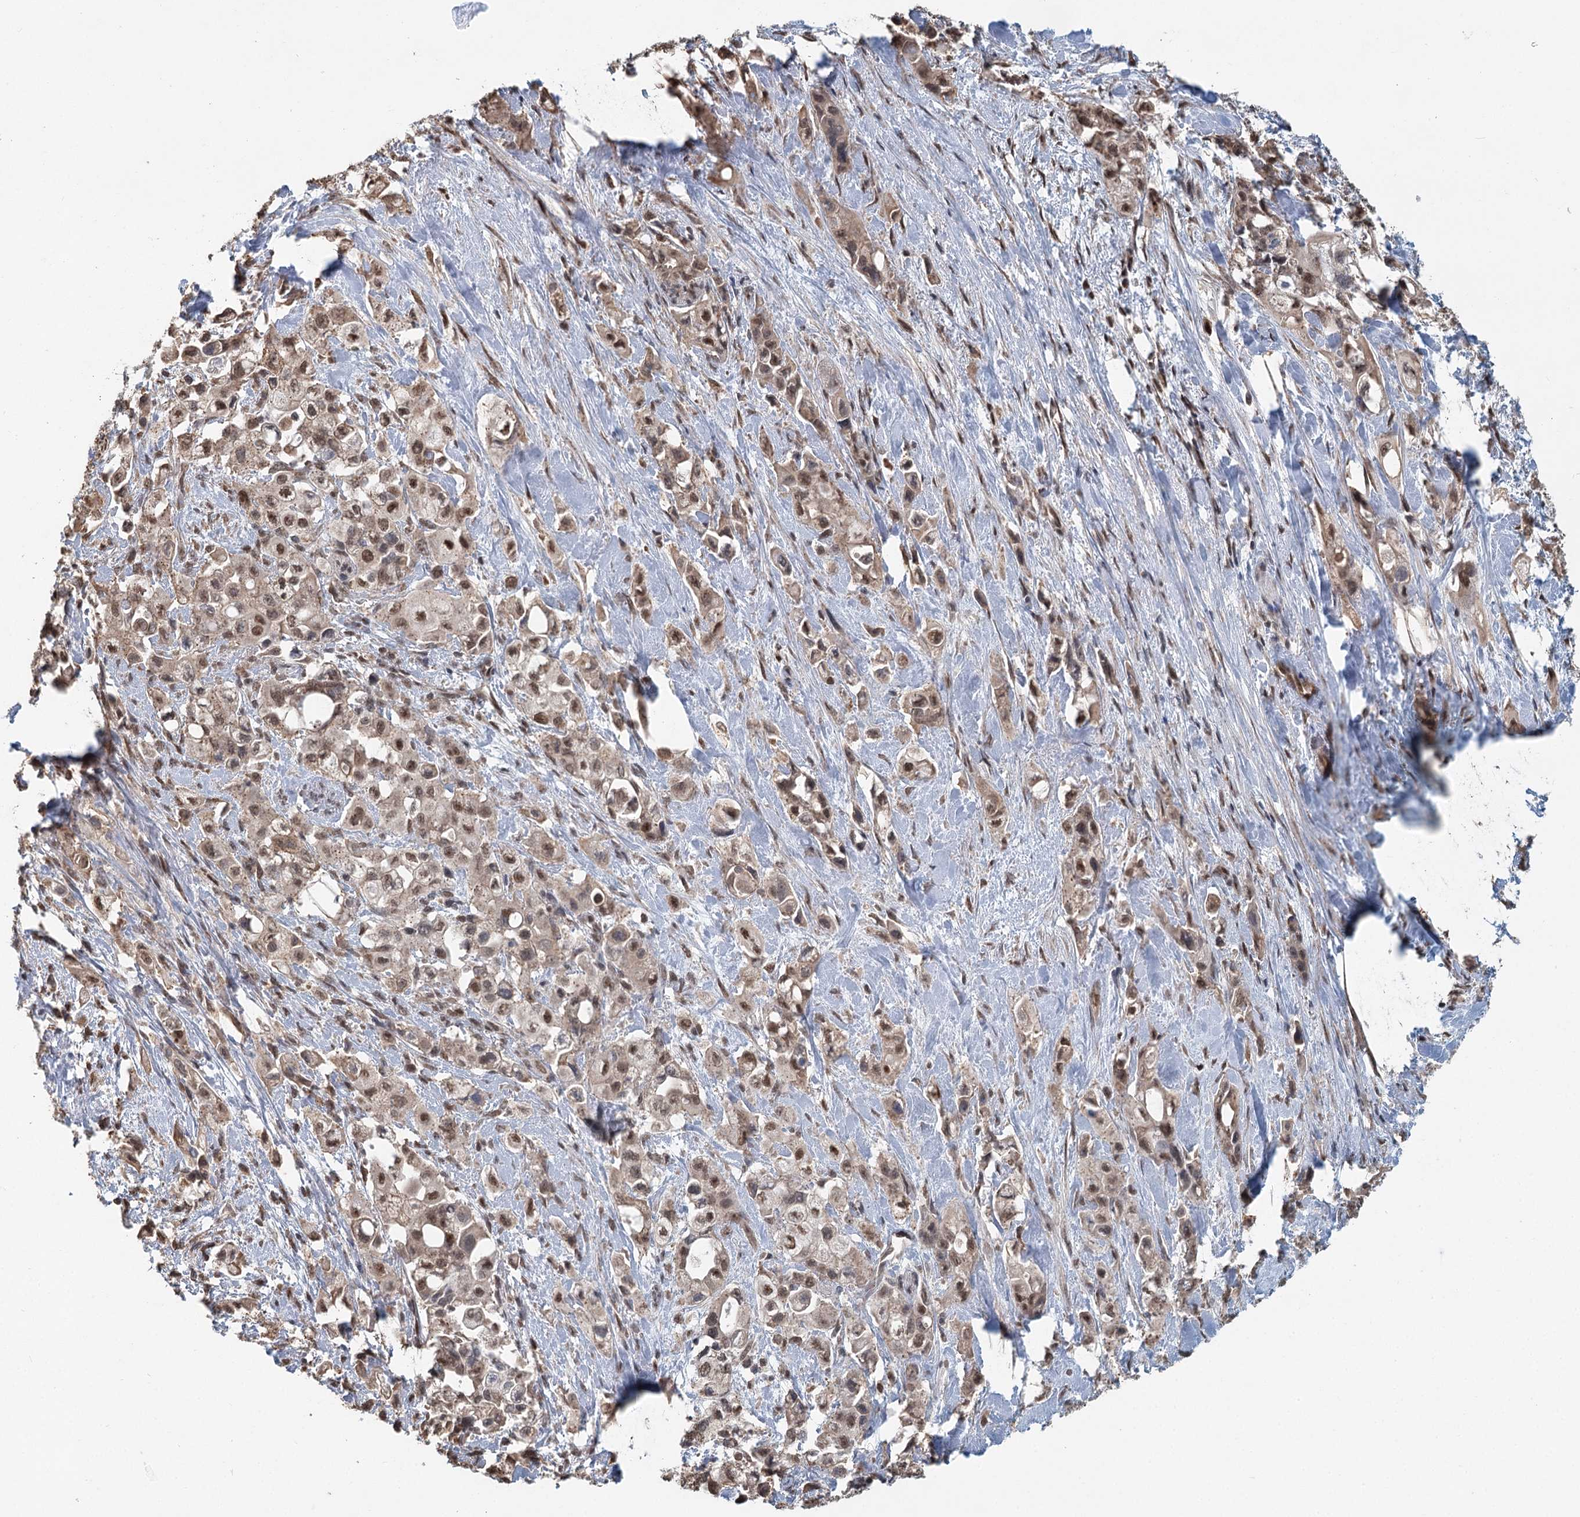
{"staining": {"intensity": "moderate", "quantity": ">75%", "location": "cytoplasmic/membranous,nuclear"}, "tissue": "pancreatic cancer", "cell_type": "Tumor cells", "image_type": "cancer", "snomed": [{"axis": "morphology", "description": "Adenocarcinoma, NOS"}, {"axis": "topography", "description": "Pancreas"}], "caption": "There is medium levels of moderate cytoplasmic/membranous and nuclear expression in tumor cells of pancreatic adenocarcinoma, as demonstrated by immunohistochemical staining (brown color).", "gene": "GPALPP1", "patient": {"sex": "female", "age": 66}}